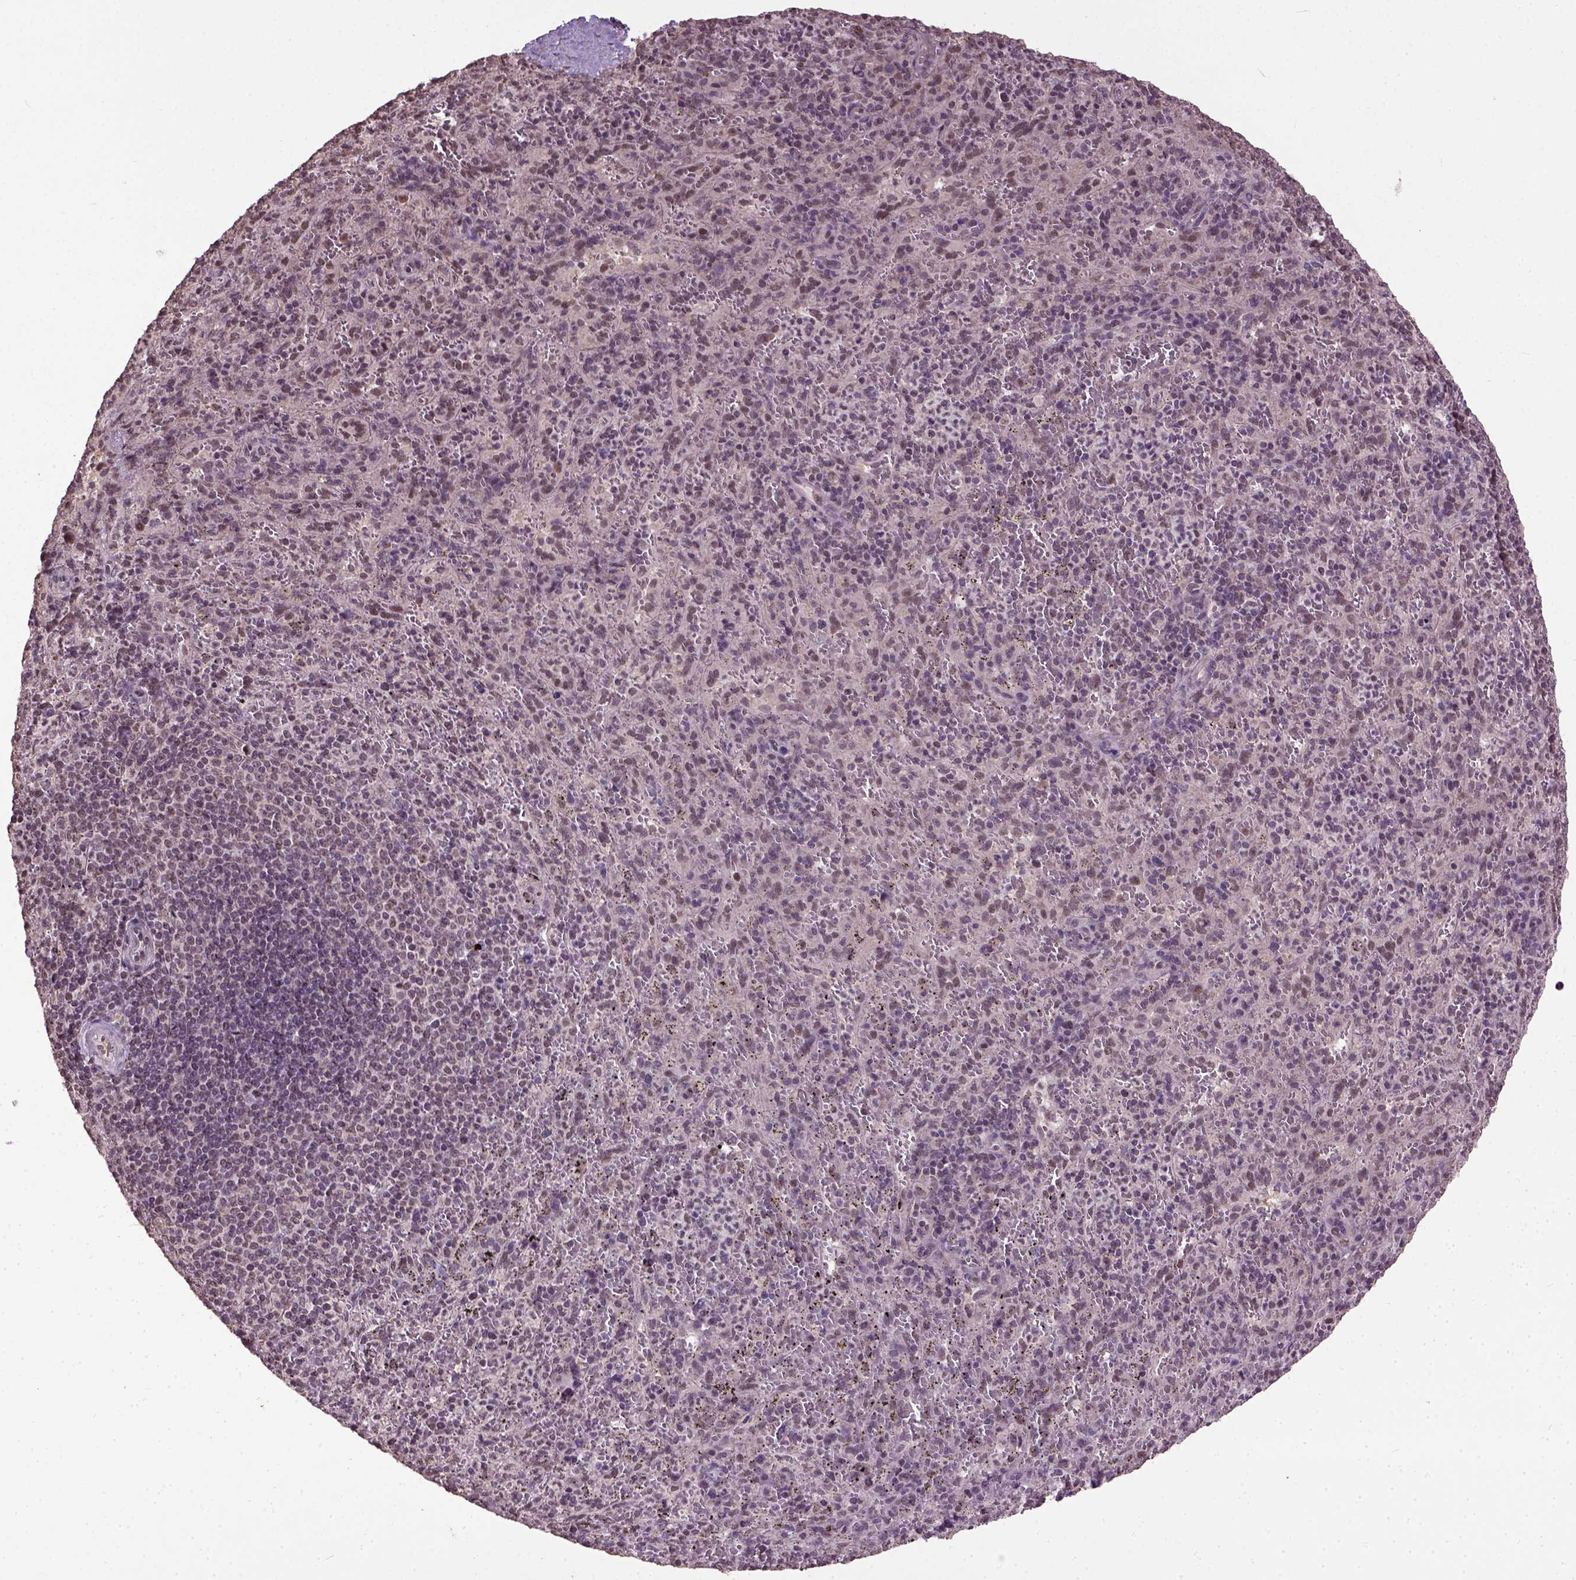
{"staining": {"intensity": "moderate", "quantity": "25%-75%", "location": "nuclear"}, "tissue": "spleen", "cell_type": "Cells in red pulp", "image_type": "normal", "snomed": [{"axis": "morphology", "description": "Normal tissue, NOS"}, {"axis": "topography", "description": "Spleen"}], "caption": "Immunohistochemical staining of normal spleen exhibits moderate nuclear protein expression in approximately 25%-75% of cells in red pulp.", "gene": "UBA3", "patient": {"sex": "male", "age": 57}}